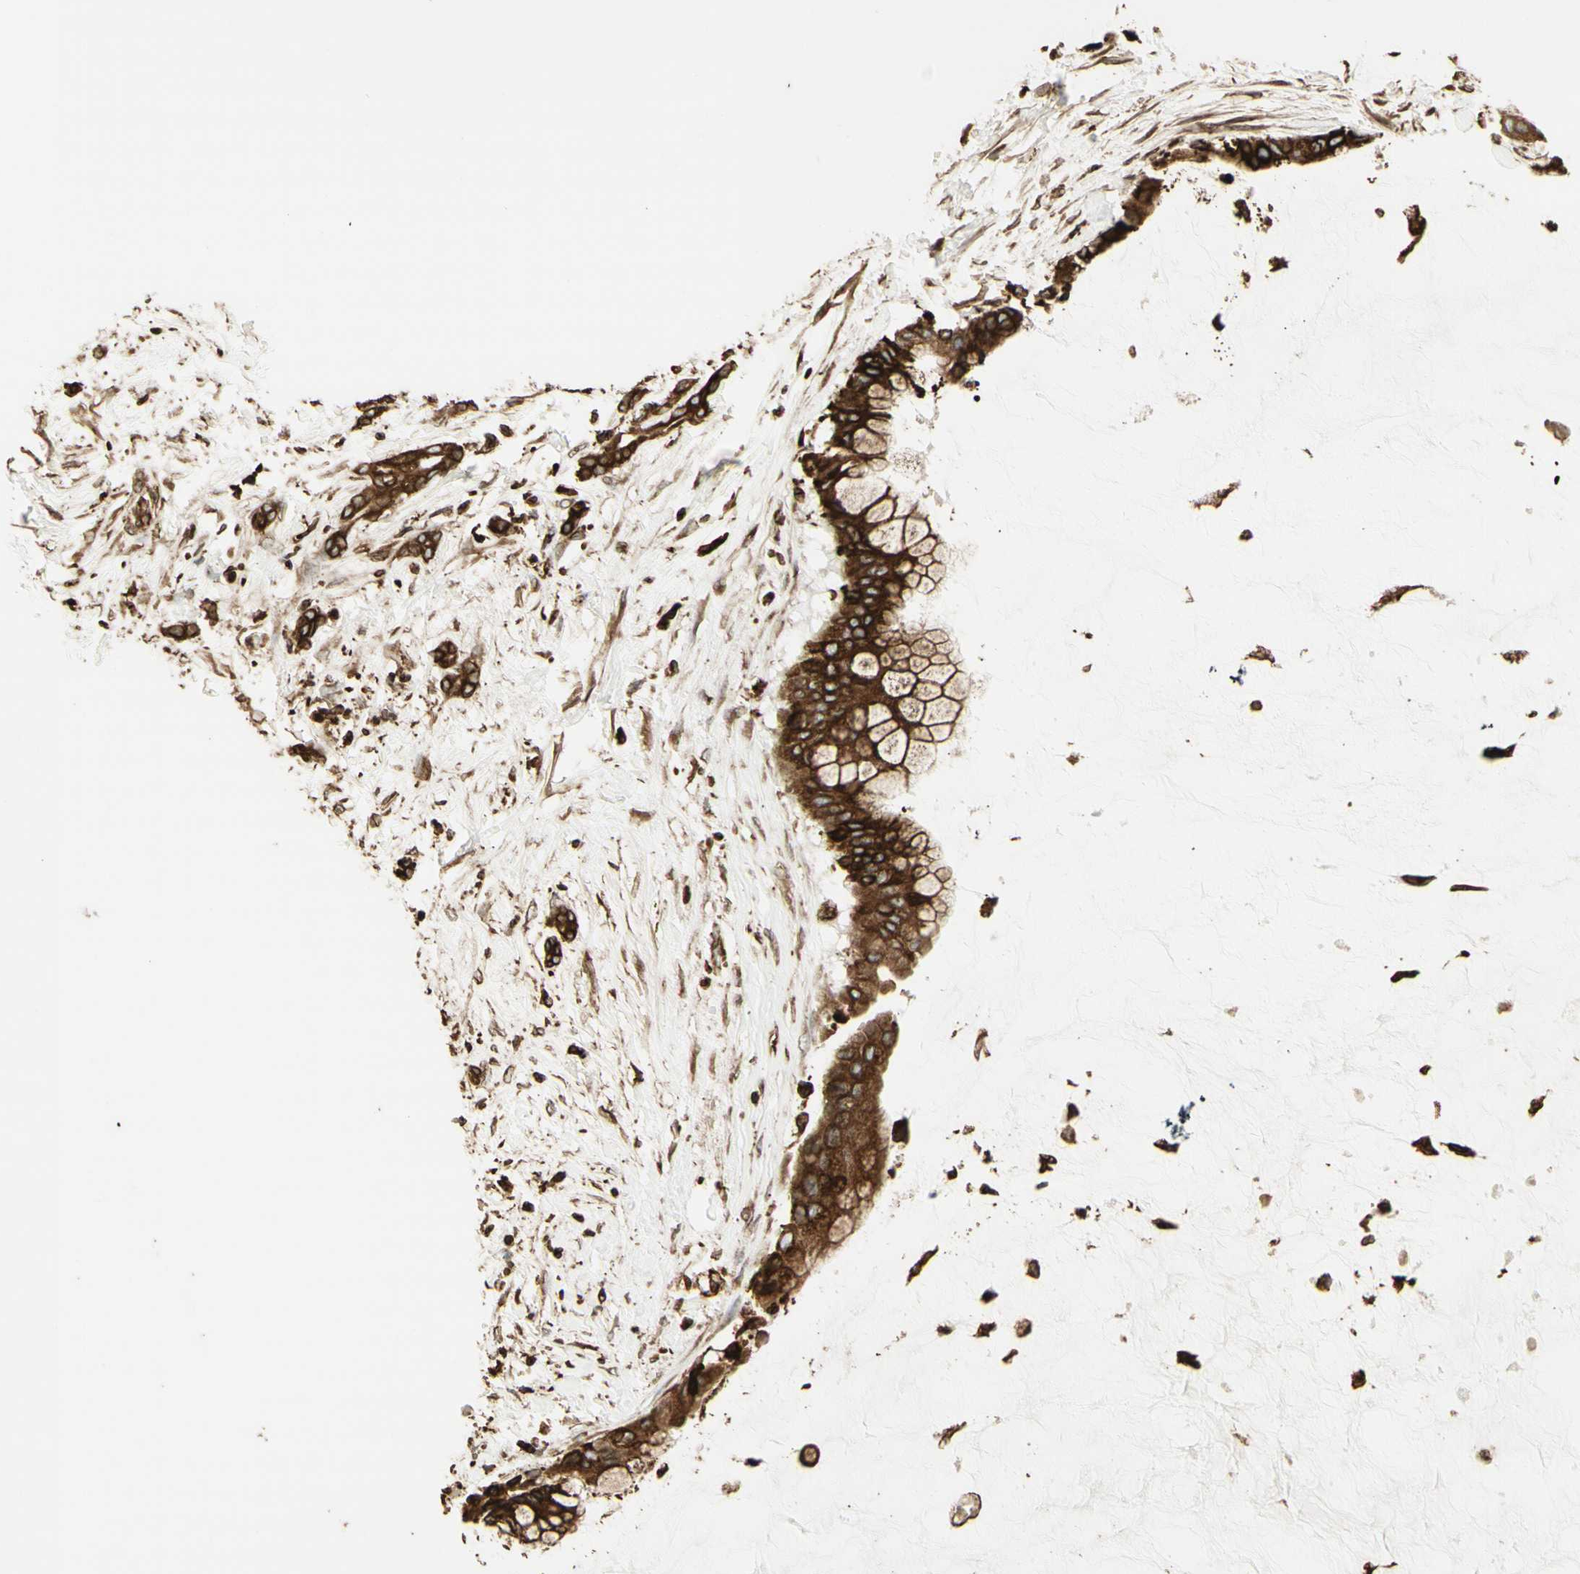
{"staining": {"intensity": "strong", "quantity": ">75%", "location": "cytoplasmic/membranous"}, "tissue": "pancreatic cancer", "cell_type": "Tumor cells", "image_type": "cancer", "snomed": [{"axis": "morphology", "description": "Adenocarcinoma, NOS"}, {"axis": "topography", "description": "Pancreas"}], "caption": "There is high levels of strong cytoplasmic/membranous positivity in tumor cells of pancreatic cancer, as demonstrated by immunohistochemical staining (brown color).", "gene": "CANX", "patient": {"sex": "male", "age": 41}}